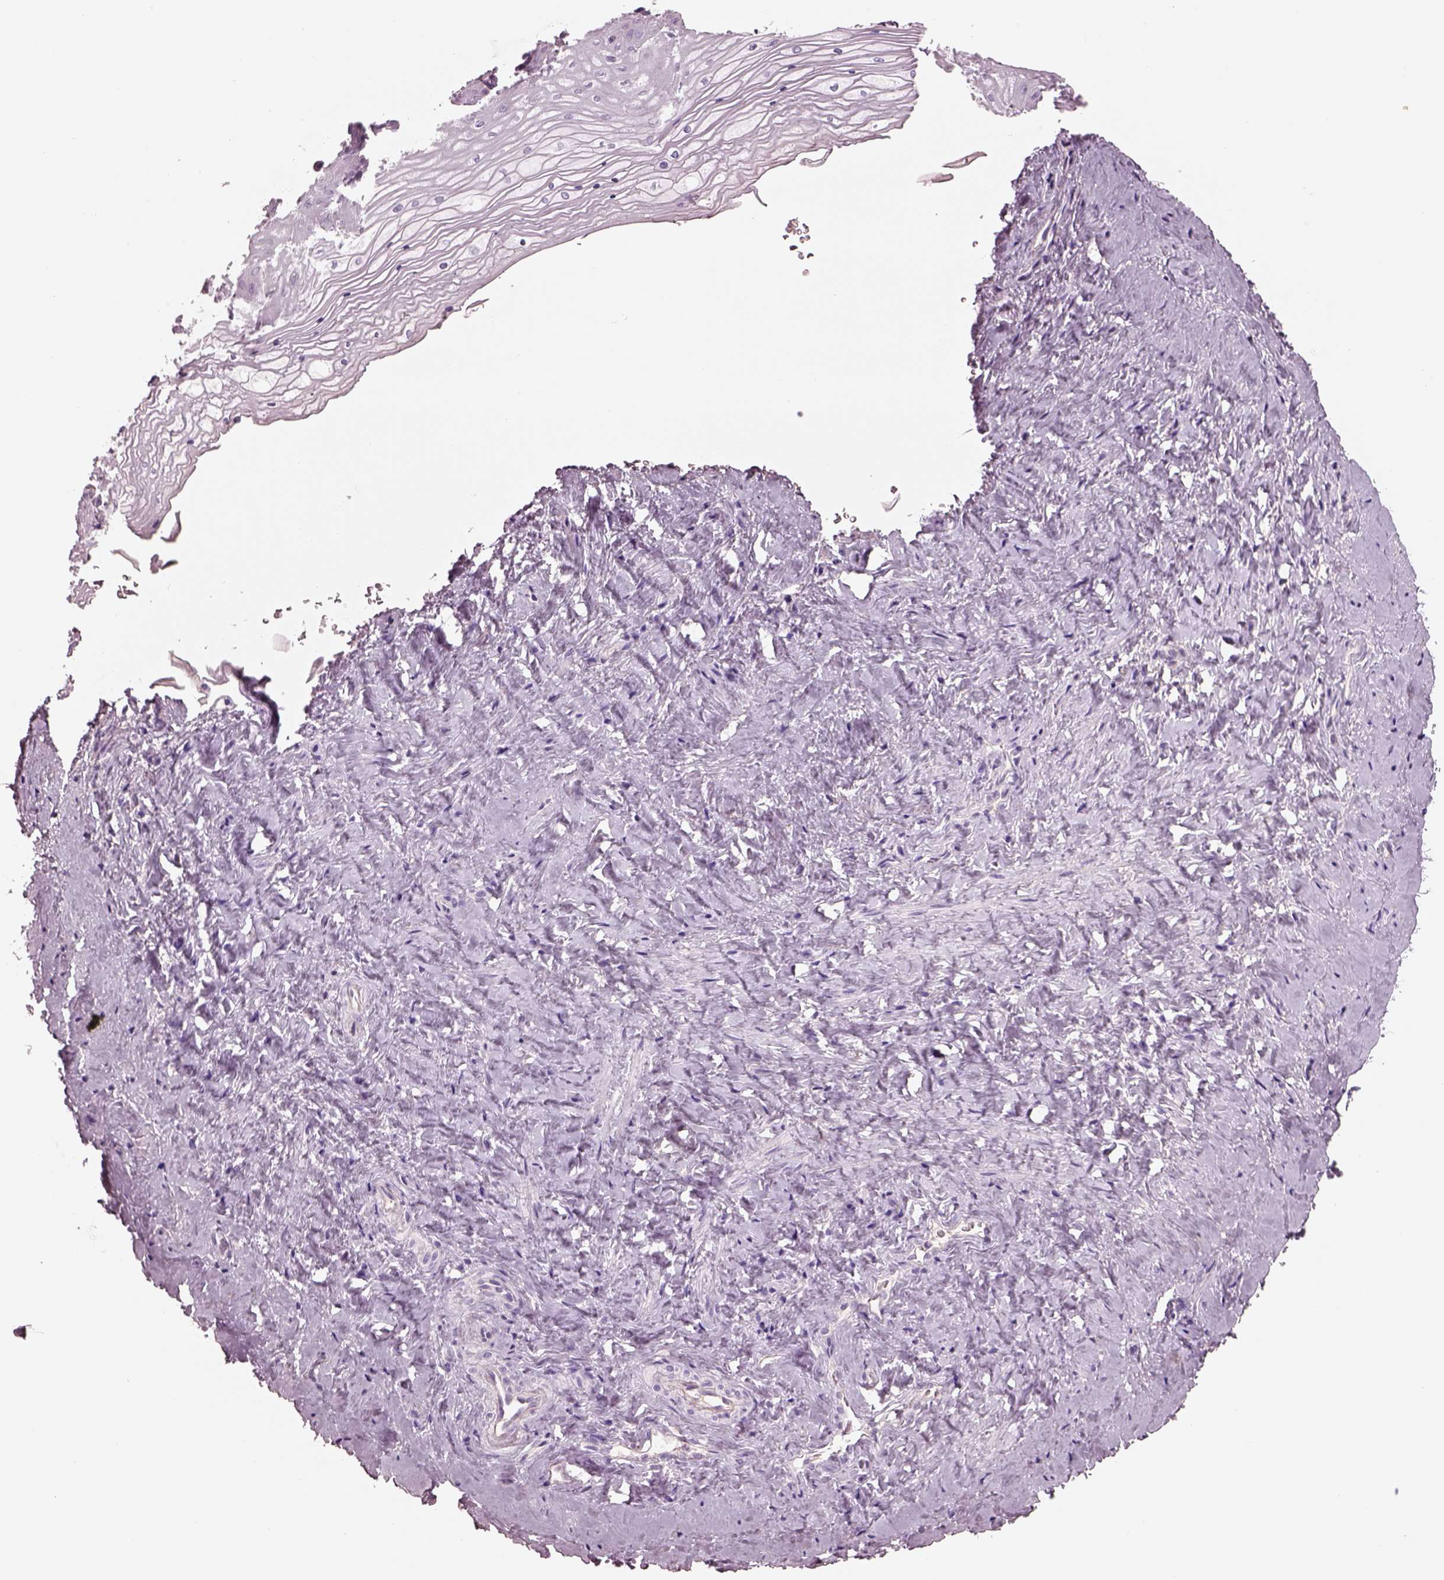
{"staining": {"intensity": "negative", "quantity": "none", "location": "none"}, "tissue": "vagina", "cell_type": "Squamous epithelial cells", "image_type": "normal", "snomed": [{"axis": "morphology", "description": "Normal tissue, NOS"}, {"axis": "topography", "description": "Vagina"}], "caption": "Unremarkable vagina was stained to show a protein in brown. There is no significant expression in squamous epithelial cells. (DAB immunohistochemistry (IHC) visualized using brightfield microscopy, high magnification).", "gene": "IGLL1", "patient": {"sex": "female", "age": 45}}